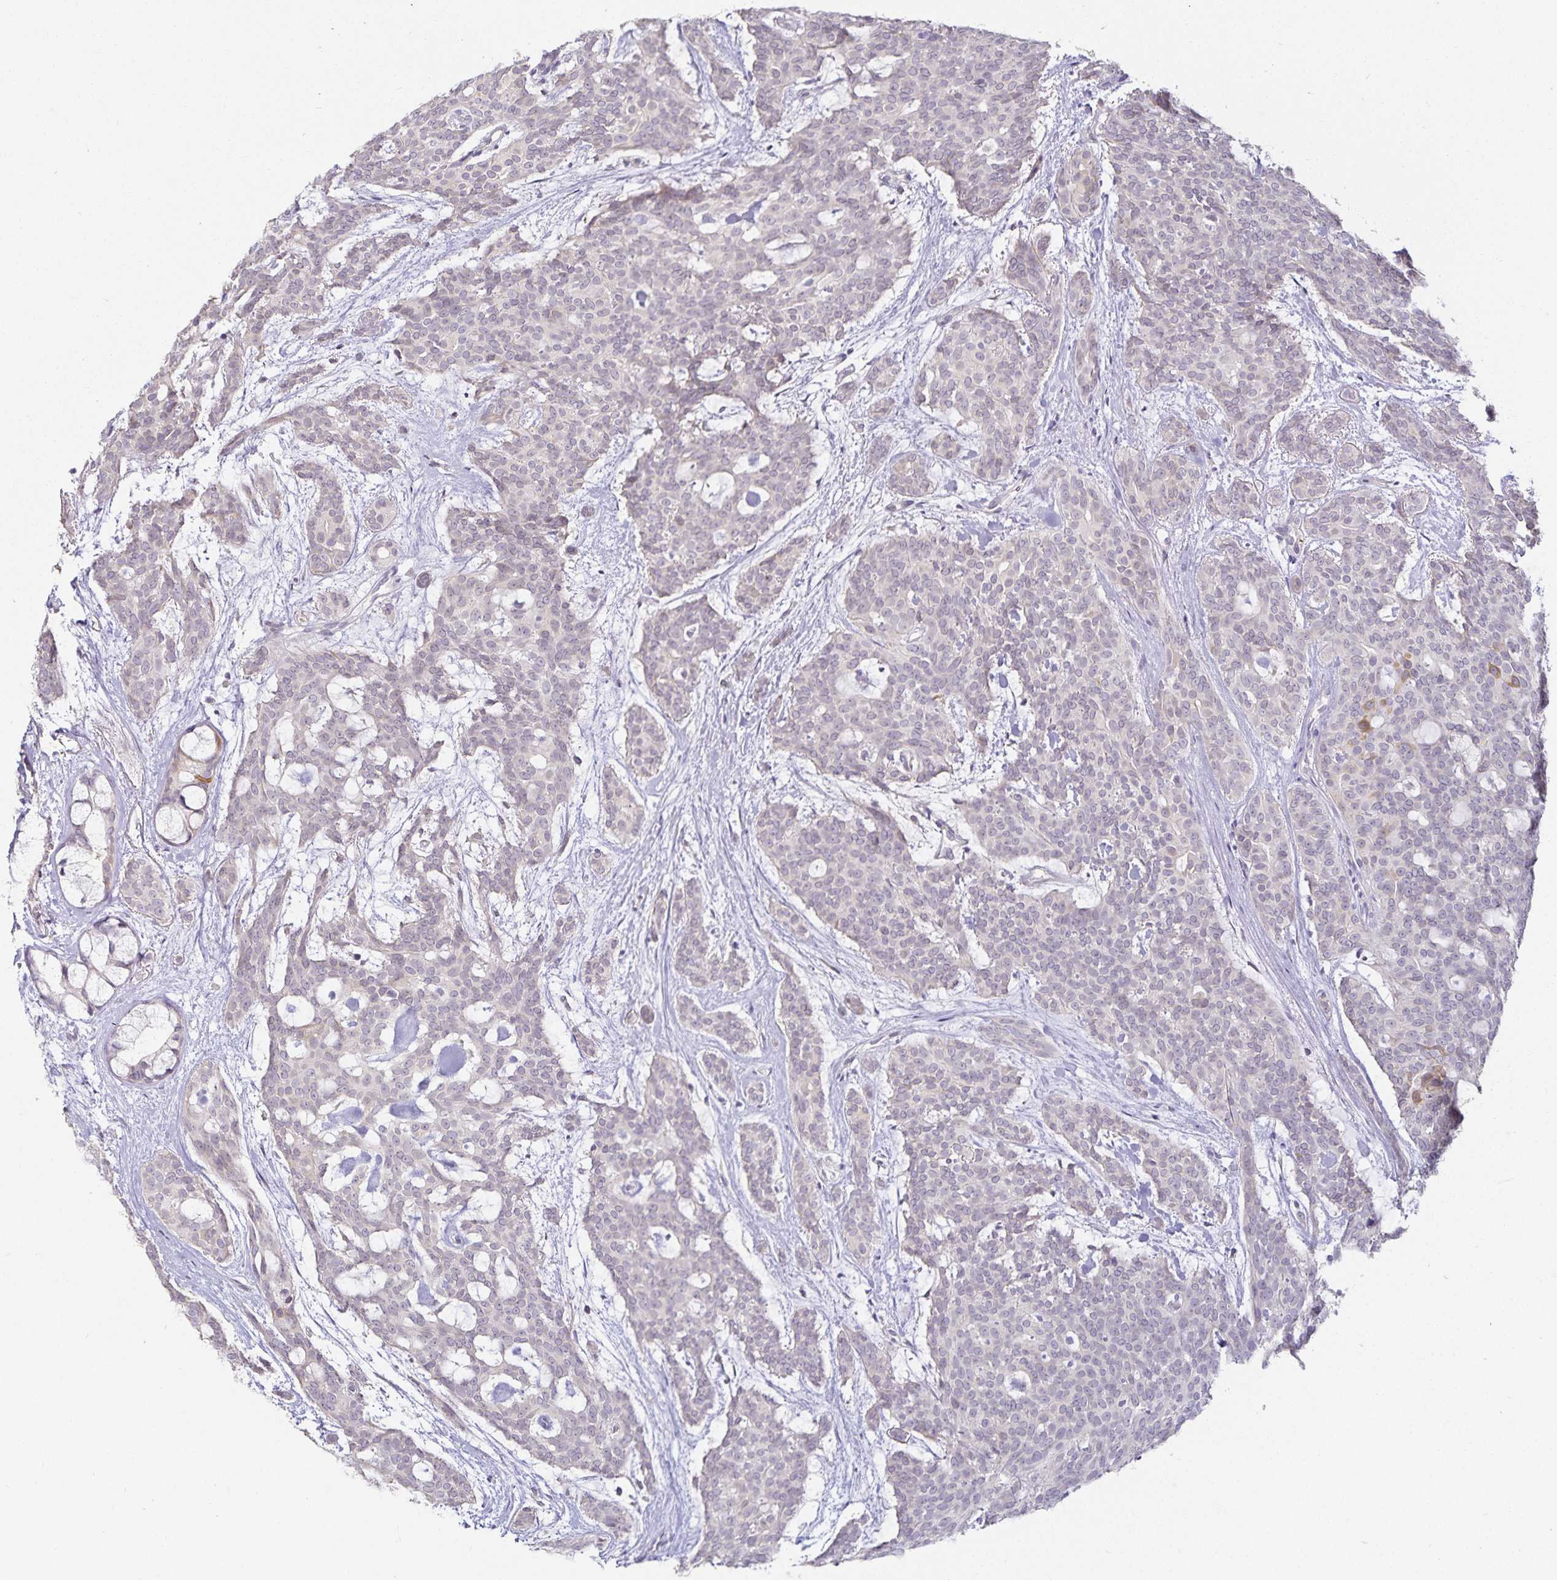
{"staining": {"intensity": "negative", "quantity": "none", "location": "none"}, "tissue": "head and neck cancer", "cell_type": "Tumor cells", "image_type": "cancer", "snomed": [{"axis": "morphology", "description": "Adenocarcinoma, NOS"}, {"axis": "topography", "description": "Head-Neck"}], "caption": "Tumor cells show no significant protein expression in head and neck cancer. (Stains: DAB IHC with hematoxylin counter stain, Microscopy: brightfield microscopy at high magnification).", "gene": "GP2", "patient": {"sex": "male", "age": 66}}